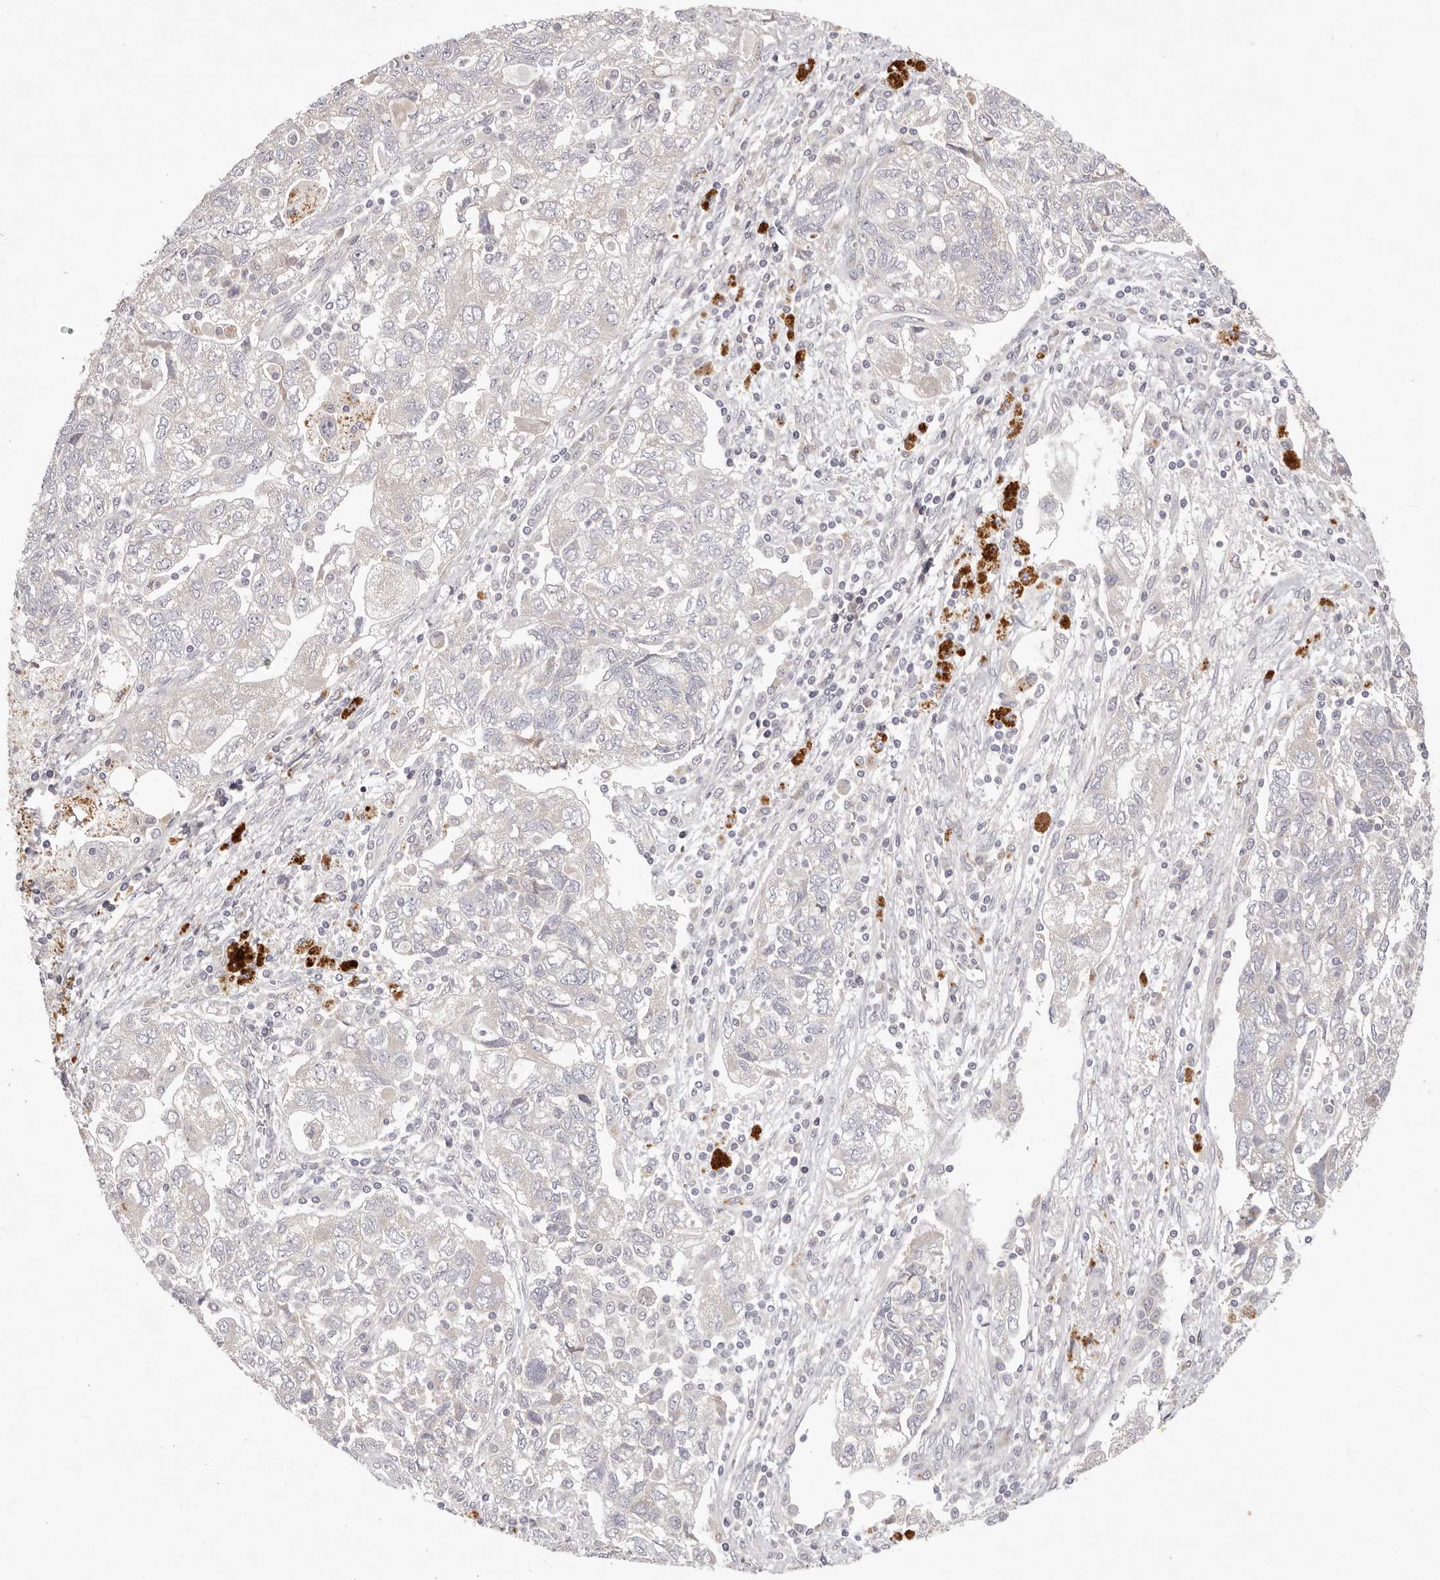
{"staining": {"intensity": "negative", "quantity": "none", "location": "none"}, "tissue": "ovarian cancer", "cell_type": "Tumor cells", "image_type": "cancer", "snomed": [{"axis": "morphology", "description": "Carcinoma, NOS"}, {"axis": "morphology", "description": "Cystadenocarcinoma, serous, NOS"}, {"axis": "topography", "description": "Ovary"}], "caption": "The micrograph displays no staining of tumor cells in ovarian cancer. (Brightfield microscopy of DAB (3,3'-diaminobenzidine) immunohistochemistry (IHC) at high magnification).", "gene": "GARNL3", "patient": {"sex": "female", "age": 69}}